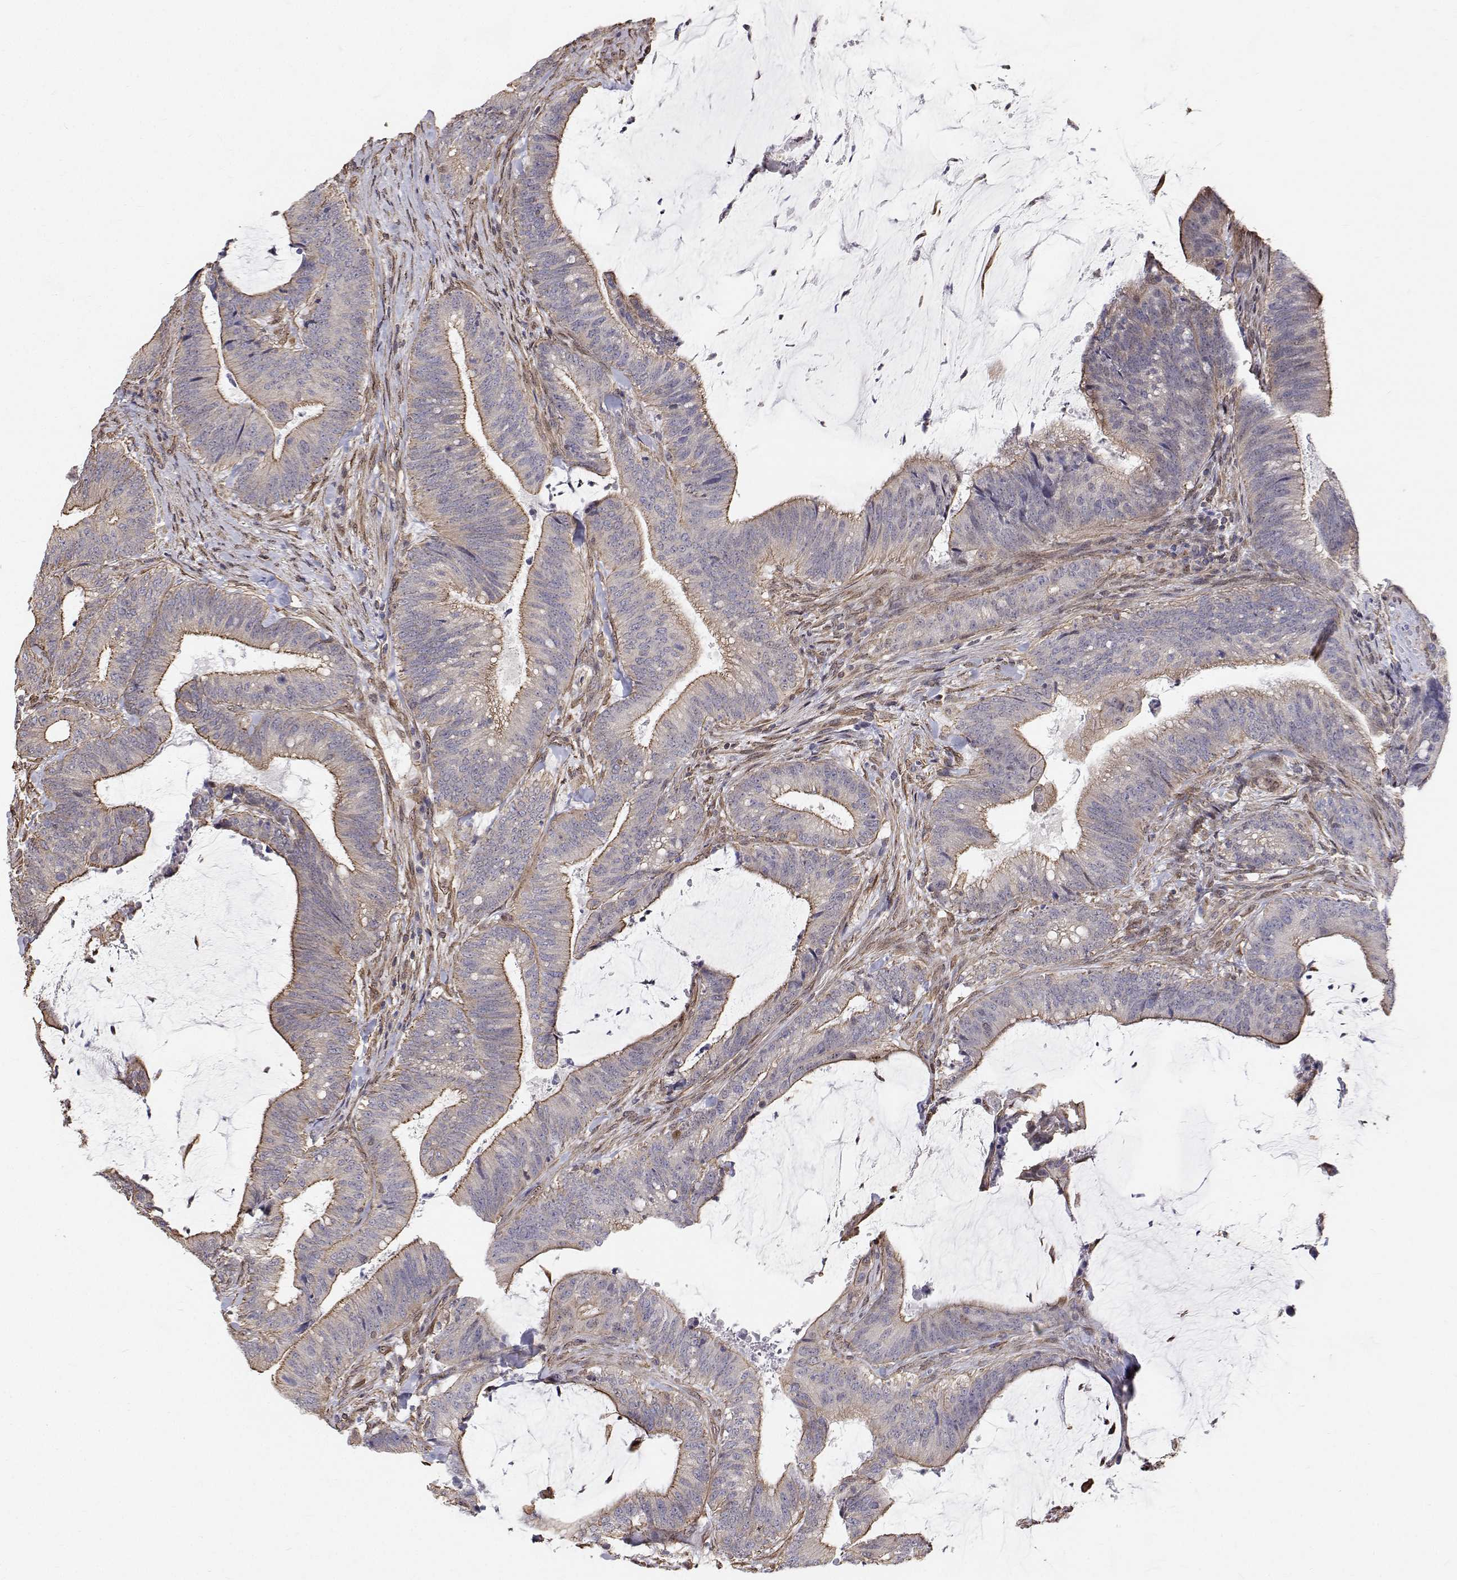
{"staining": {"intensity": "weak", "quantity": "25%-75%", "location": "cytoplasmic/membranous"}, "tissue": "colorectal cancer", "cell_type": "Tumor cells", "image_type": "cancer", "snomed": [{"axis": "morphology", "description": "Adenocarcinoma, NOS"}, {"axis": "topography", "description": "Colon"}], "caption": "Weak cytoplasmic/membranous expression is identified in approximately 25%-75% of tumor cells in colorectal cancer.", "gene": "GSDMA", "patient": {"sex": "female", "age": 43}}